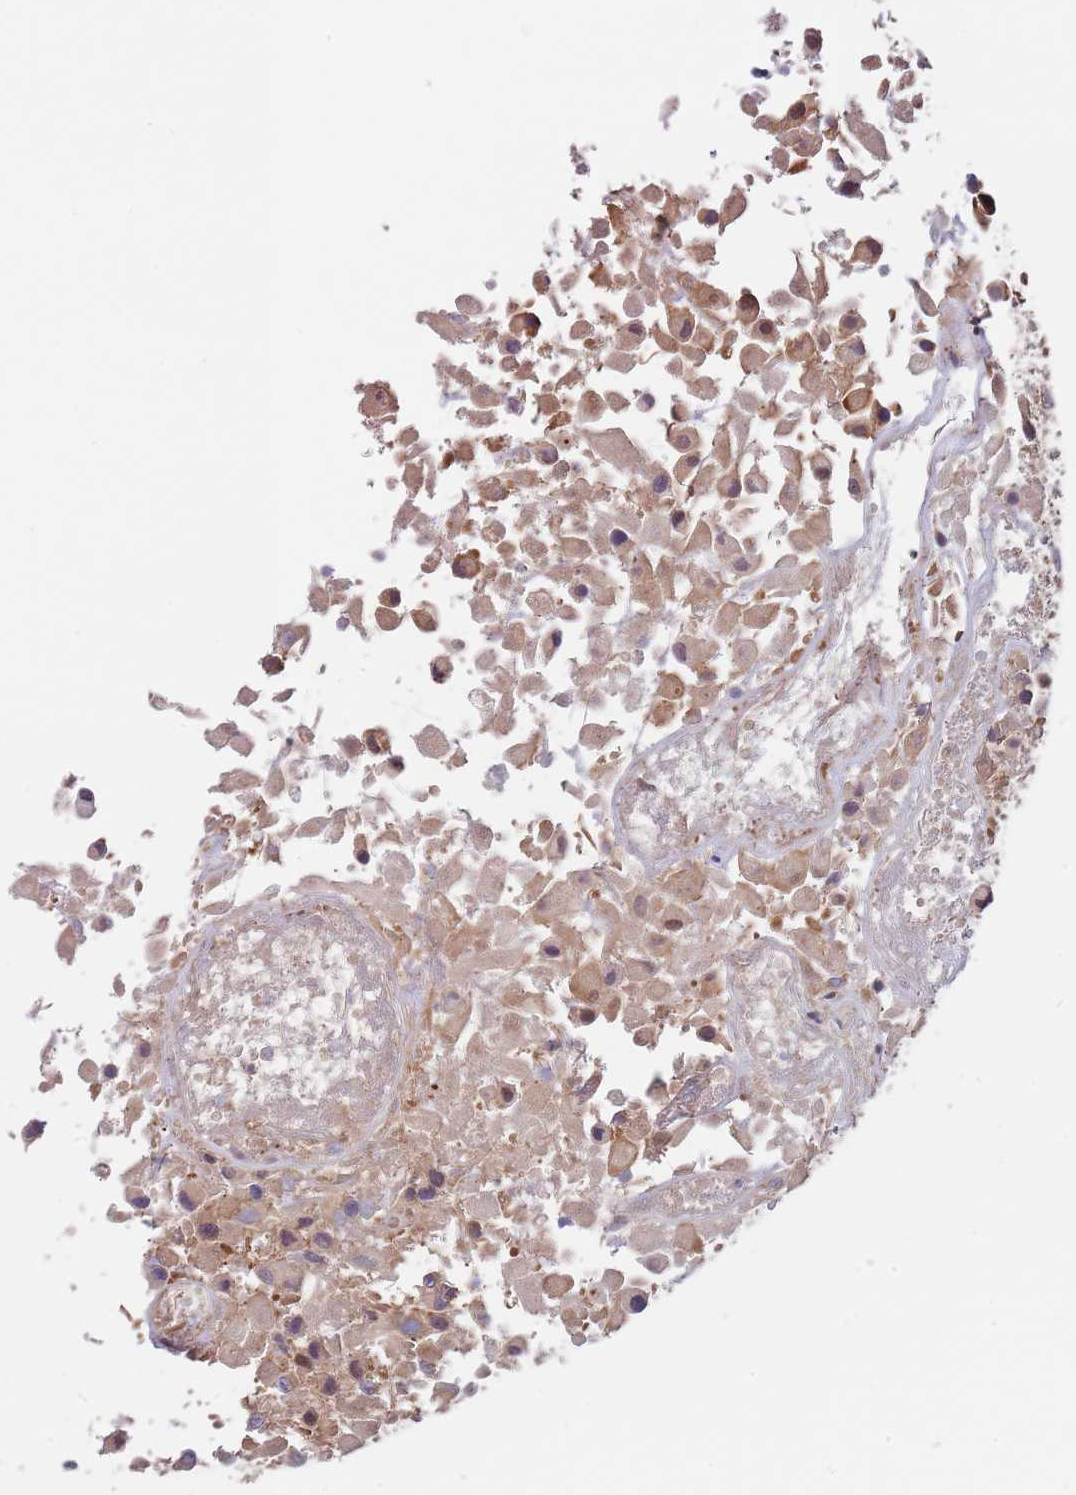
{"staining": {"intensity": "moderate", "quantity": ">75%", "location": "cytoplasmic/membranous"}, "tissue": "urothelial cancer", "cell_type": "Tumor cells", "image_type": "cancer", "snomed": [{"axis": "morphology", "description": "Urothelial carcinoma, High grade"}, {"axis": "topography", "description": "Urinary bladder"}], "caption": "Brown immunohistochemical staining in human high-grade urothelial carcinoma reveals moderate cytoplasmic/membranous positivity in approximately >75% of tumor cells.", "gene": "EIF3F", "patient": {"sex": "male", "age": 56}}